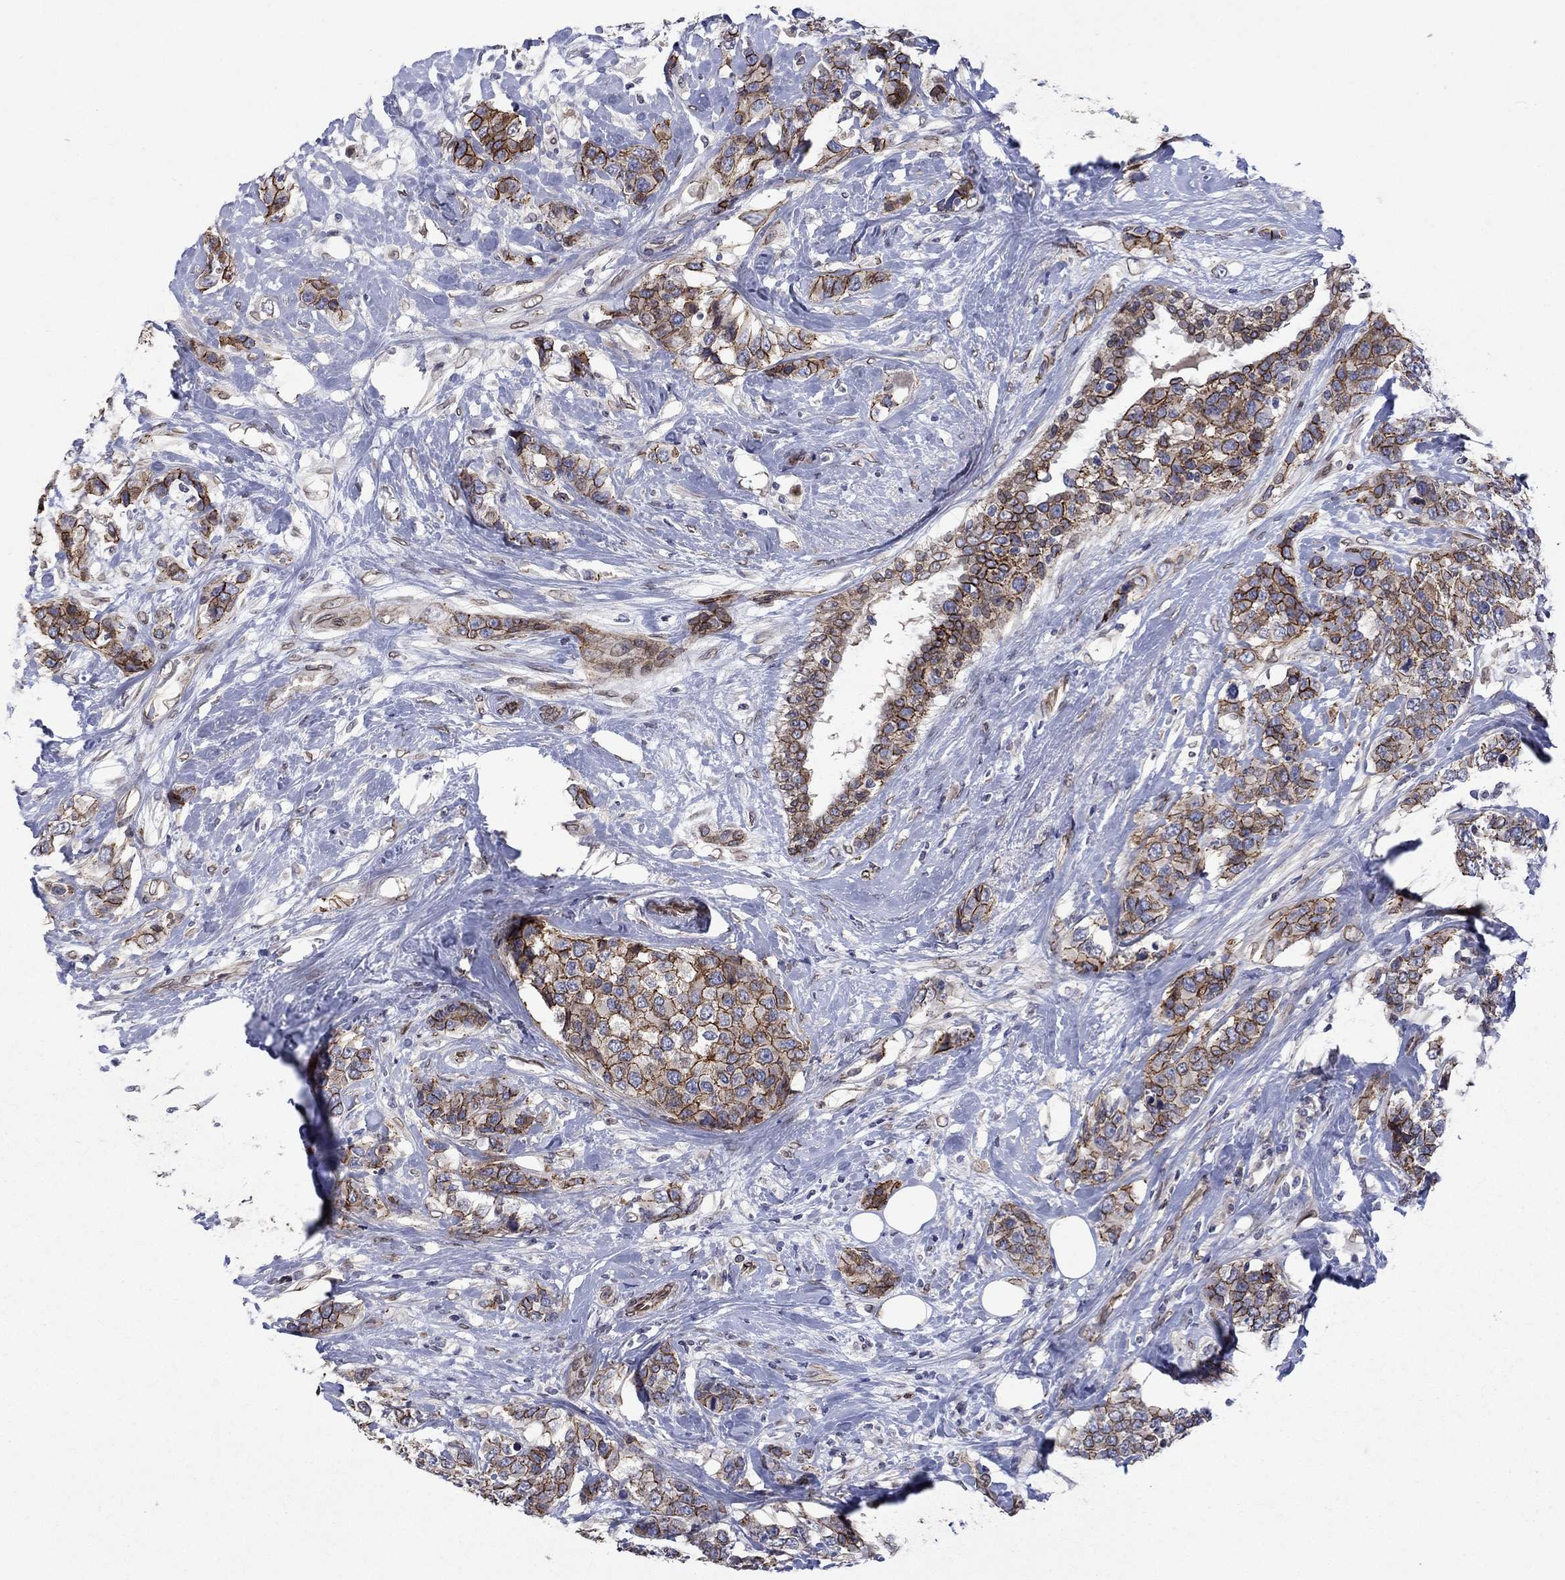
{"staining": {"intensity": "strong", "quantity": ">75%", "location": "cytoplasmic/membranous"}, "tissue": "breast cancer", "cell_type": "Tumor cells", "image_type": "cancer", "snomed": [{"axis": "morphology", "description": "Lobular carcinoma"}, {"axis": "topography", "description": "Breast"}], "caption": "Breast lobular carcinoma stained with IHC reveals strong cytoplasmic/membranous positivity in approximately >75% of tumor cells. Immunohistochemistry (ihc) stains the protein in brown and the nuclei are stained blue.", "gene": "EMC9", "patient": {"sex": "female", "age": 59}}